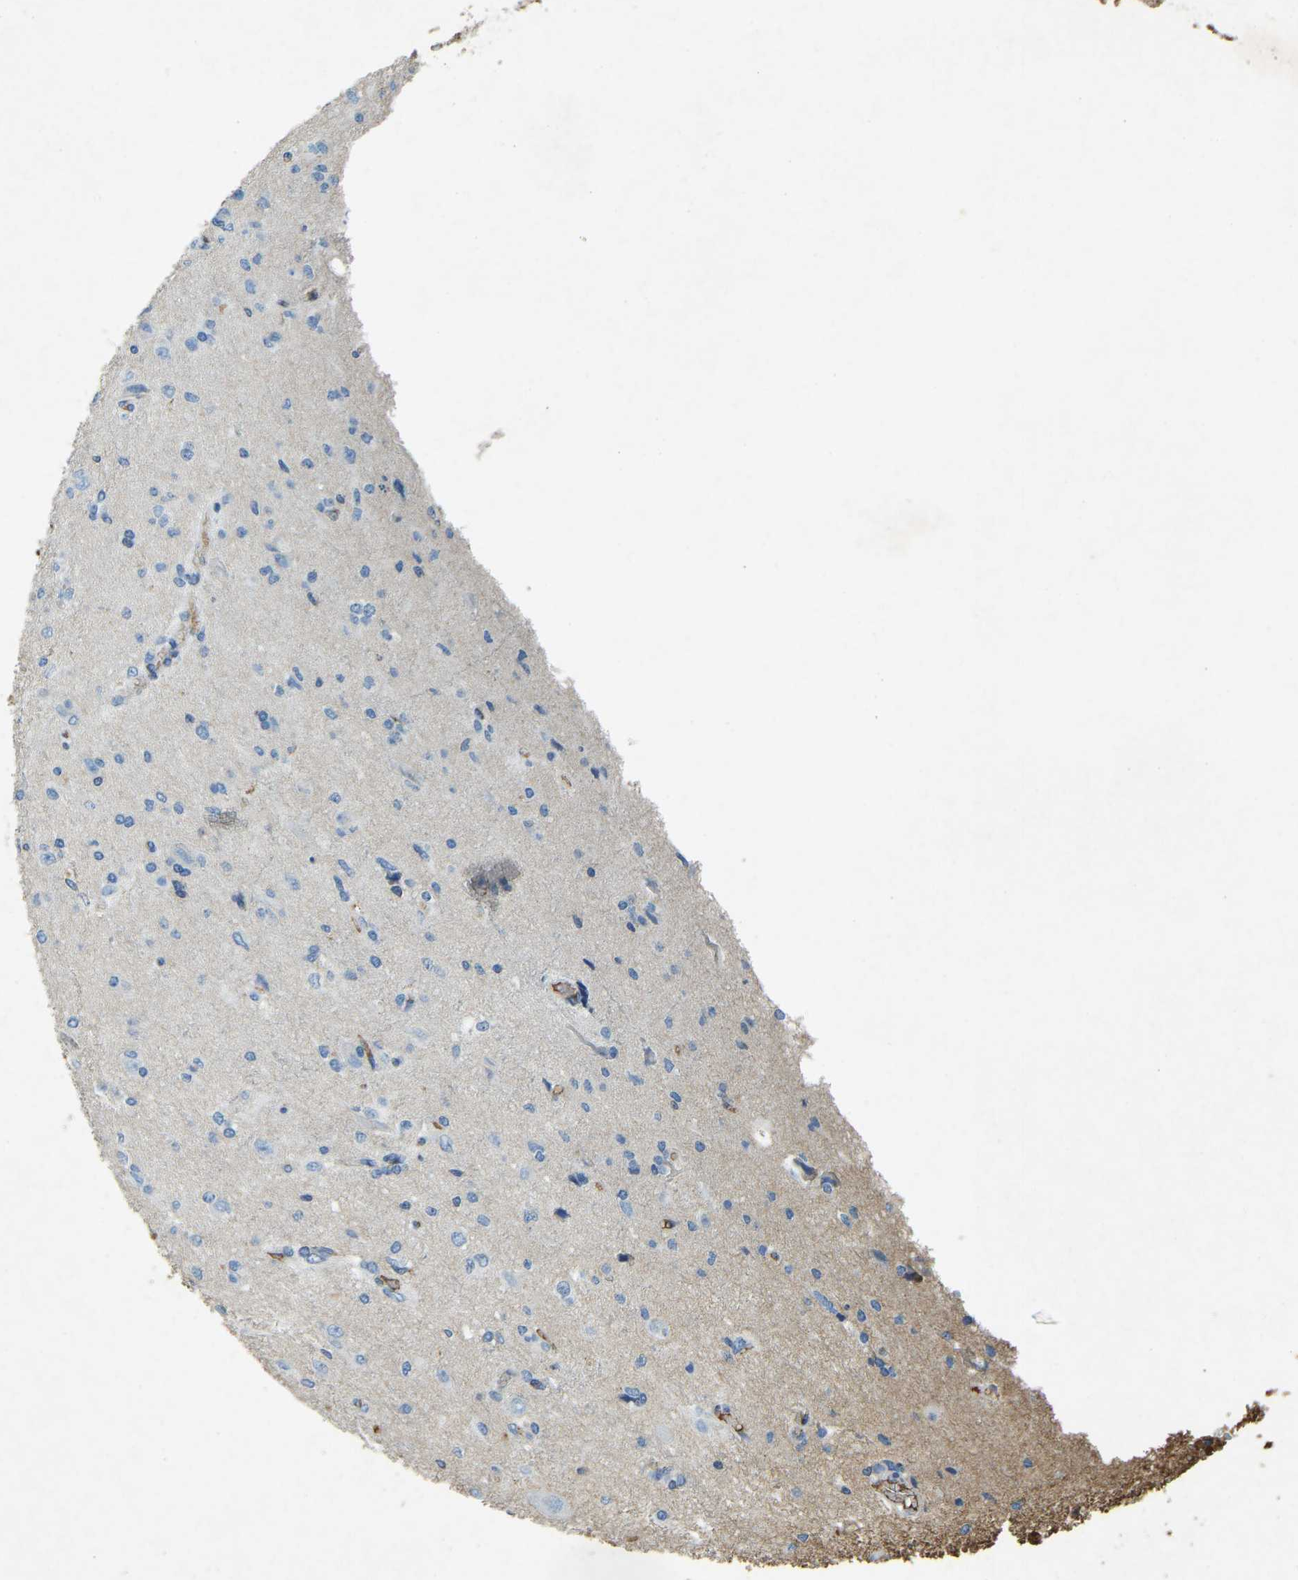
{"staining": {"intensity": "negative", "quantity": "none", "location": "none"}, "tissue": "glioma", "cell_type": "Tumor cells", "image_type": "cancer", "snomed": [{"axis": "morphology", "description": "Glioma, malignant, High grade"}, {"axis": "topography", "description": "Brain"}], "caption": "Tumor cells are negative for protein expression in human glioma.", "gene": "THBS4", "patient": {"sex": "female", "age": 59}}